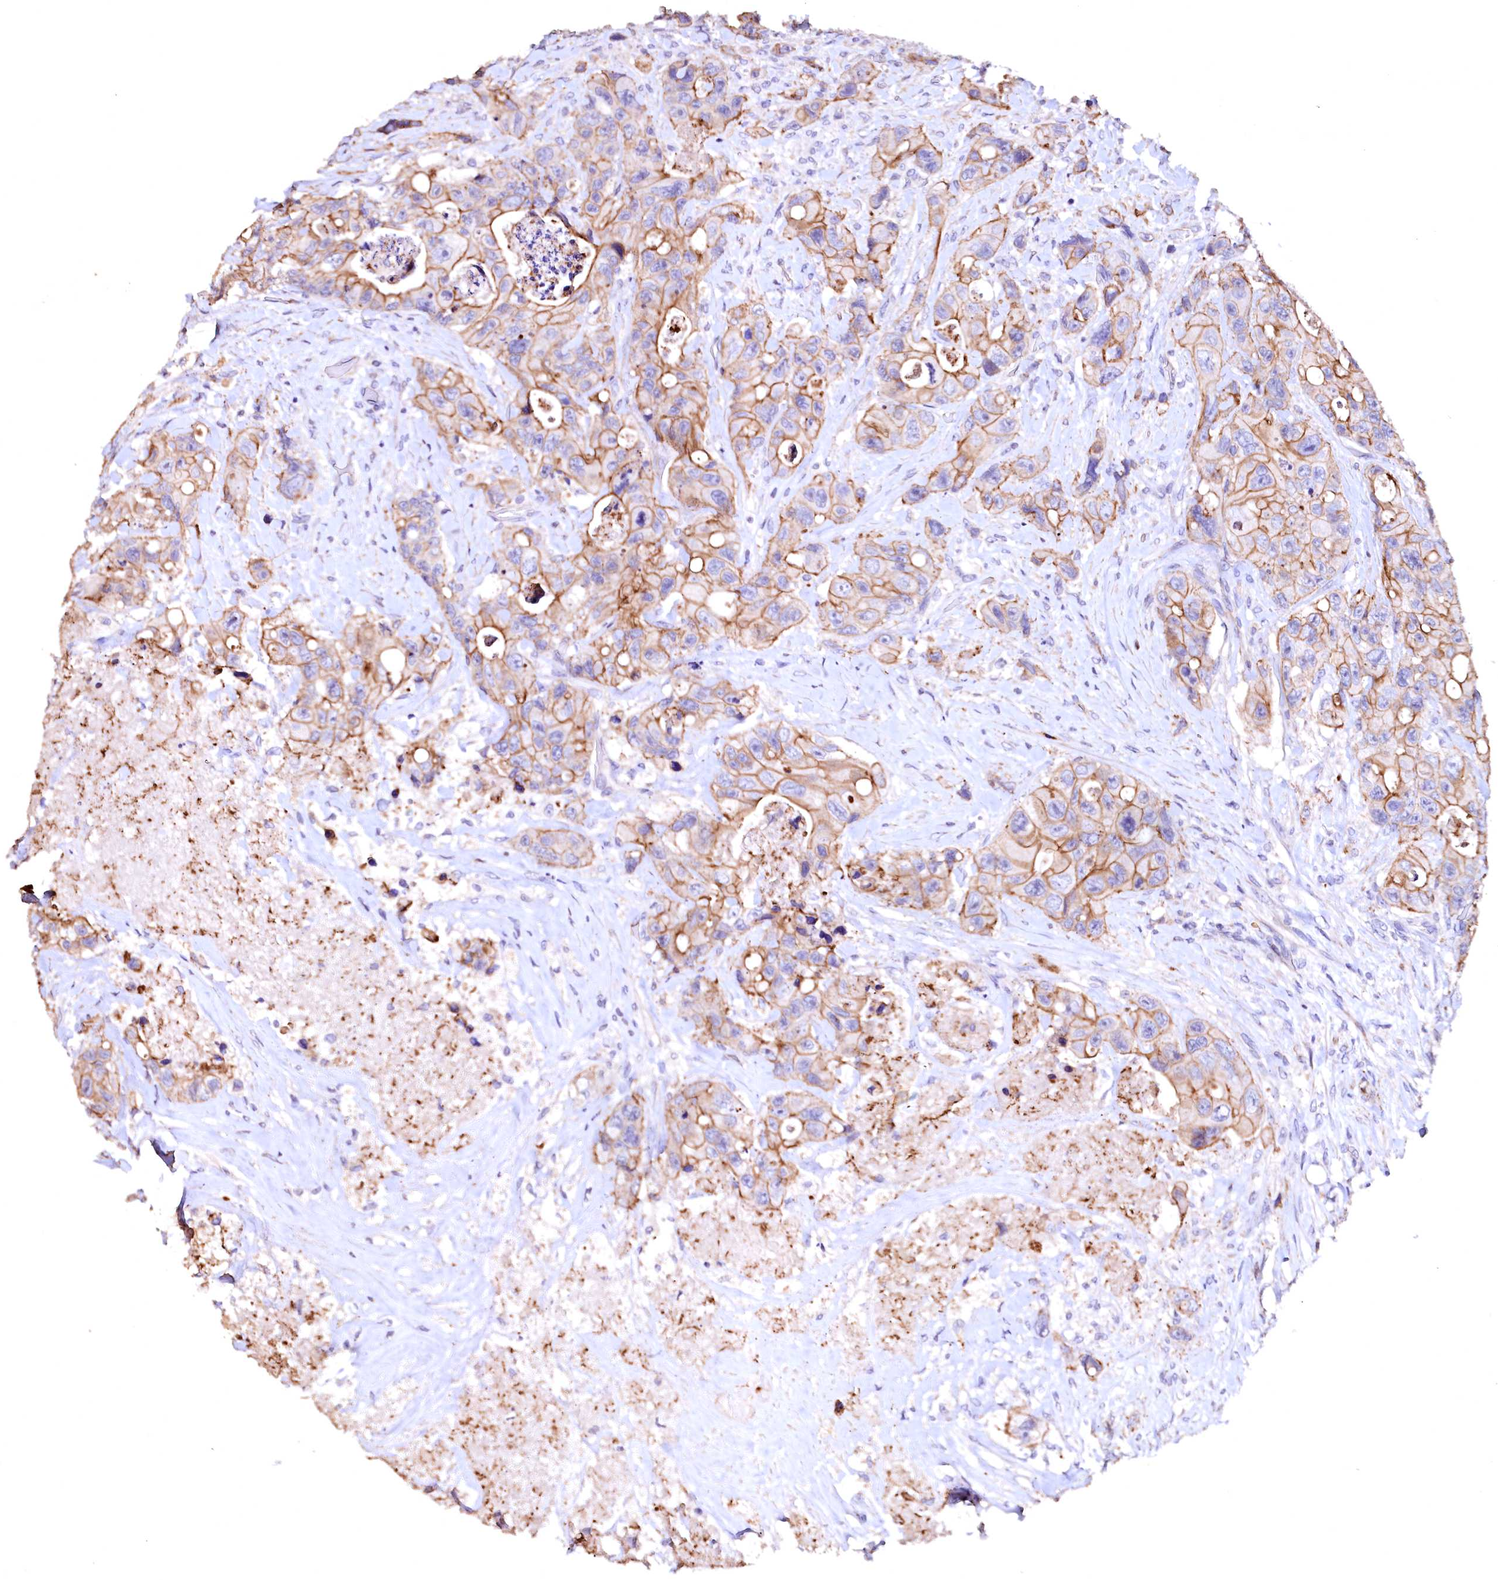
{"staining": {"intensity": "moderate", "quantity": ">75%", "location": "cytoplasmic/membranous"}, "tissue": "colorectal cancer", "cell_type": "Tumor cells", "image_type": "cancer", "snomed": [{"axis": "morphology", "description": "Adenocarcinoma, NOS"}, {"axis": "topography", "description": "Colon"}], "caption": "The immunohistochemical stain labels moderate cytoplasmic/membranous positivity in tumor cells of colorectal cancer (adenocarcinoma) tissue.", "gene": "VPS36", "patient": {"sex": "female", "age": 46}}